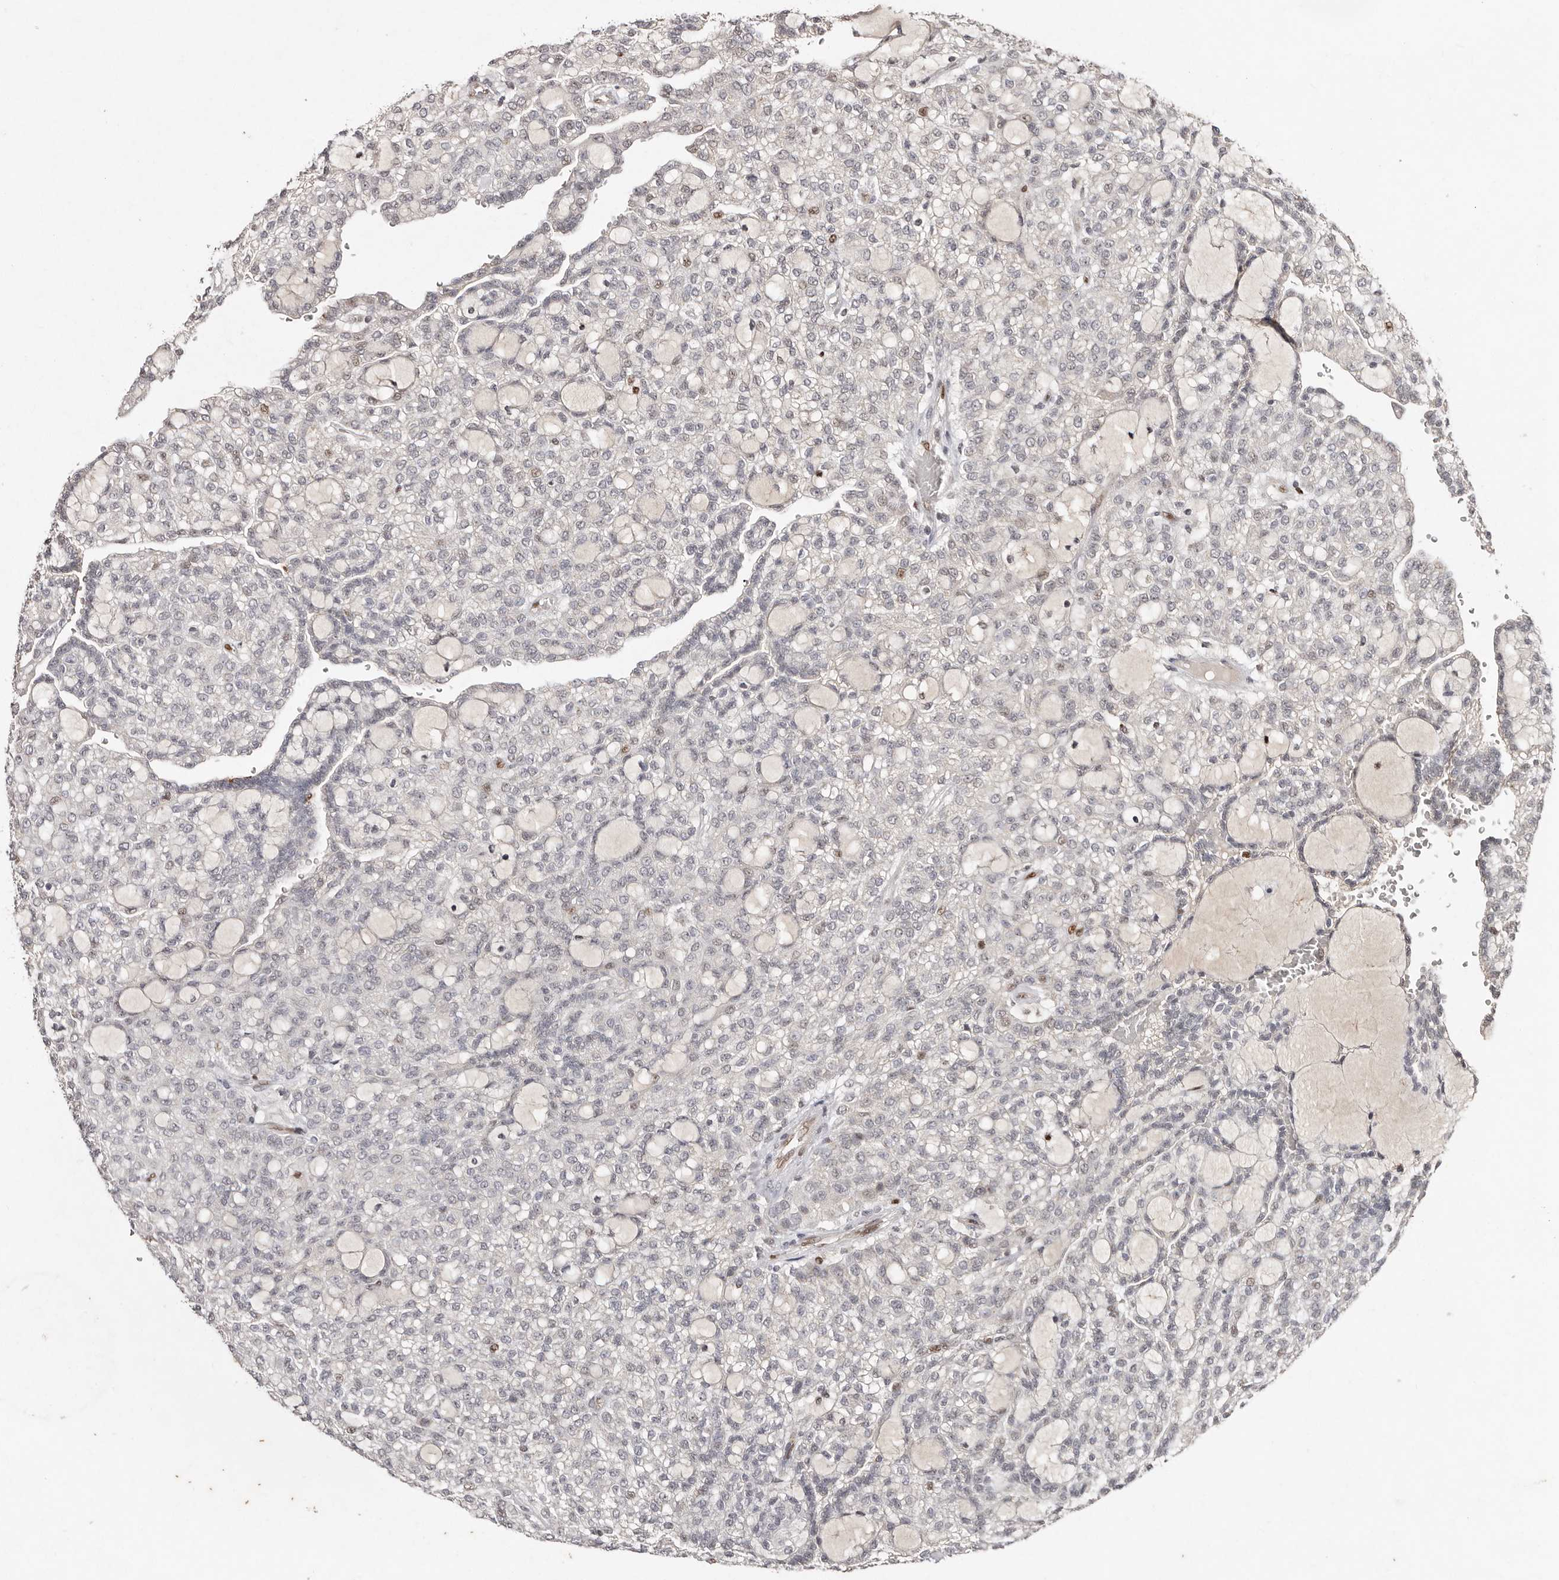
{"staining": {"intensity": "moderate", "quantity": "<25%", "location": "nuclear"}, "tissue": "renal cancer", "cell_type": "Tumor cells", "image_type": "cancer", "snomed": [{"axis": "morphology", "description": "Adenocarcinoma, NOS"}, {"axis": "topography", "description": "Kidney"}], "caption": "Immunohistochemistry (IHC) (DAB) staining of human renal cancer exhibits moderate nuclear protein positivity in about <25% of tumor cells.", "gene": "KLF7", "patient": {"sex": "male", "age": 63}}